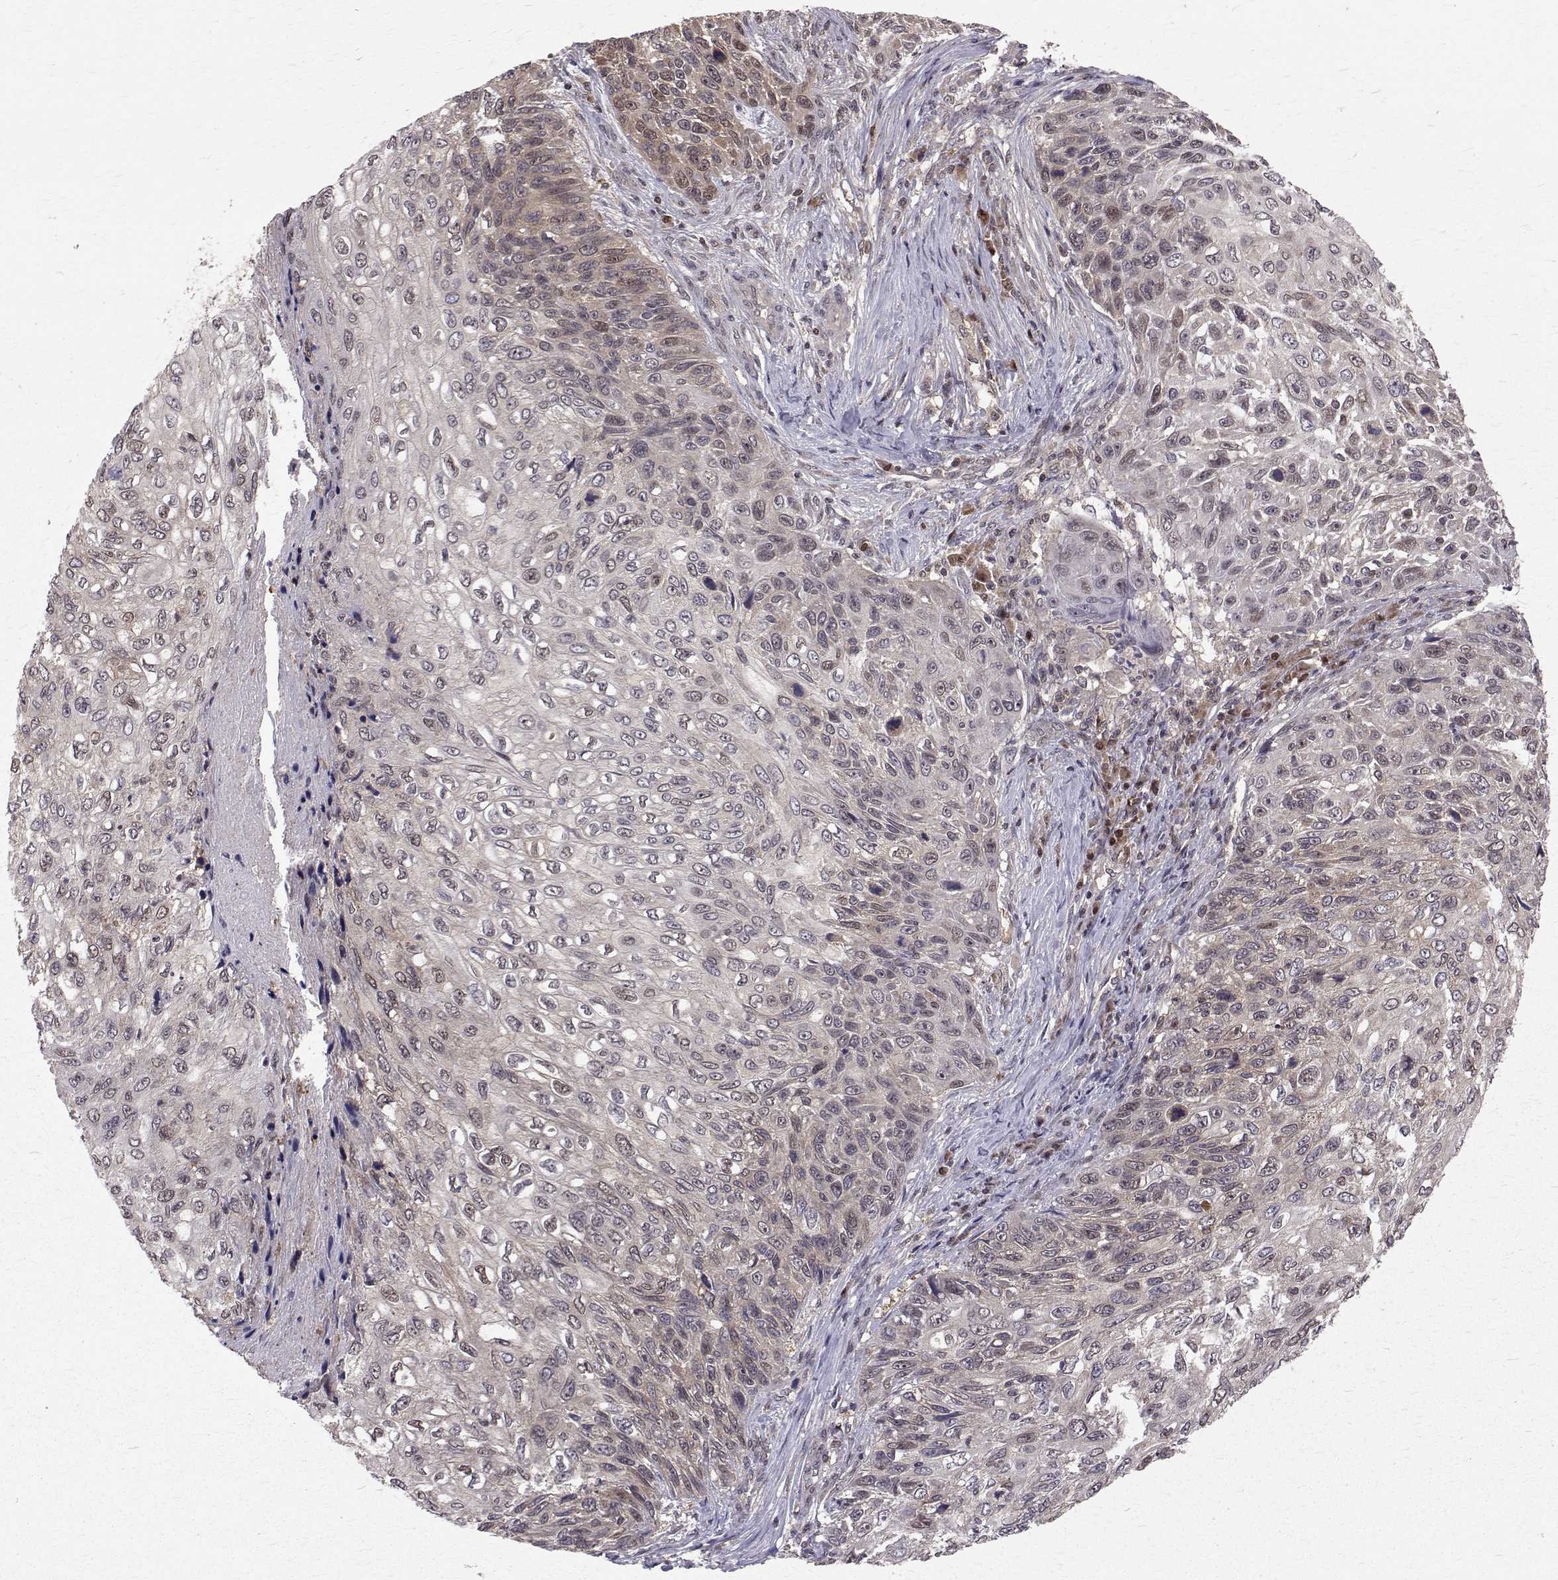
{"staining": {"intensity": "negative", "quantity": "none", "location": "none"}, "tissue": "skin cancer", "cell_type": "Tumor cells", "image_type": "cancer", "snomed": [{"axis": "morphology", "description": "Squamous cell carcinoma, NOS"}, {"axis": "topography", "description": "Skin"}], "caption": "A photomicrograph of human squamous cell carcinoma (skin) is negative for staining in tumor cells. (DAB (3,3'-diaminobenzidine) immunohistochemistry (IHC), high magnification).", "gene": "NIF3L1", "patient": {"sex": "male", "age": 92}}